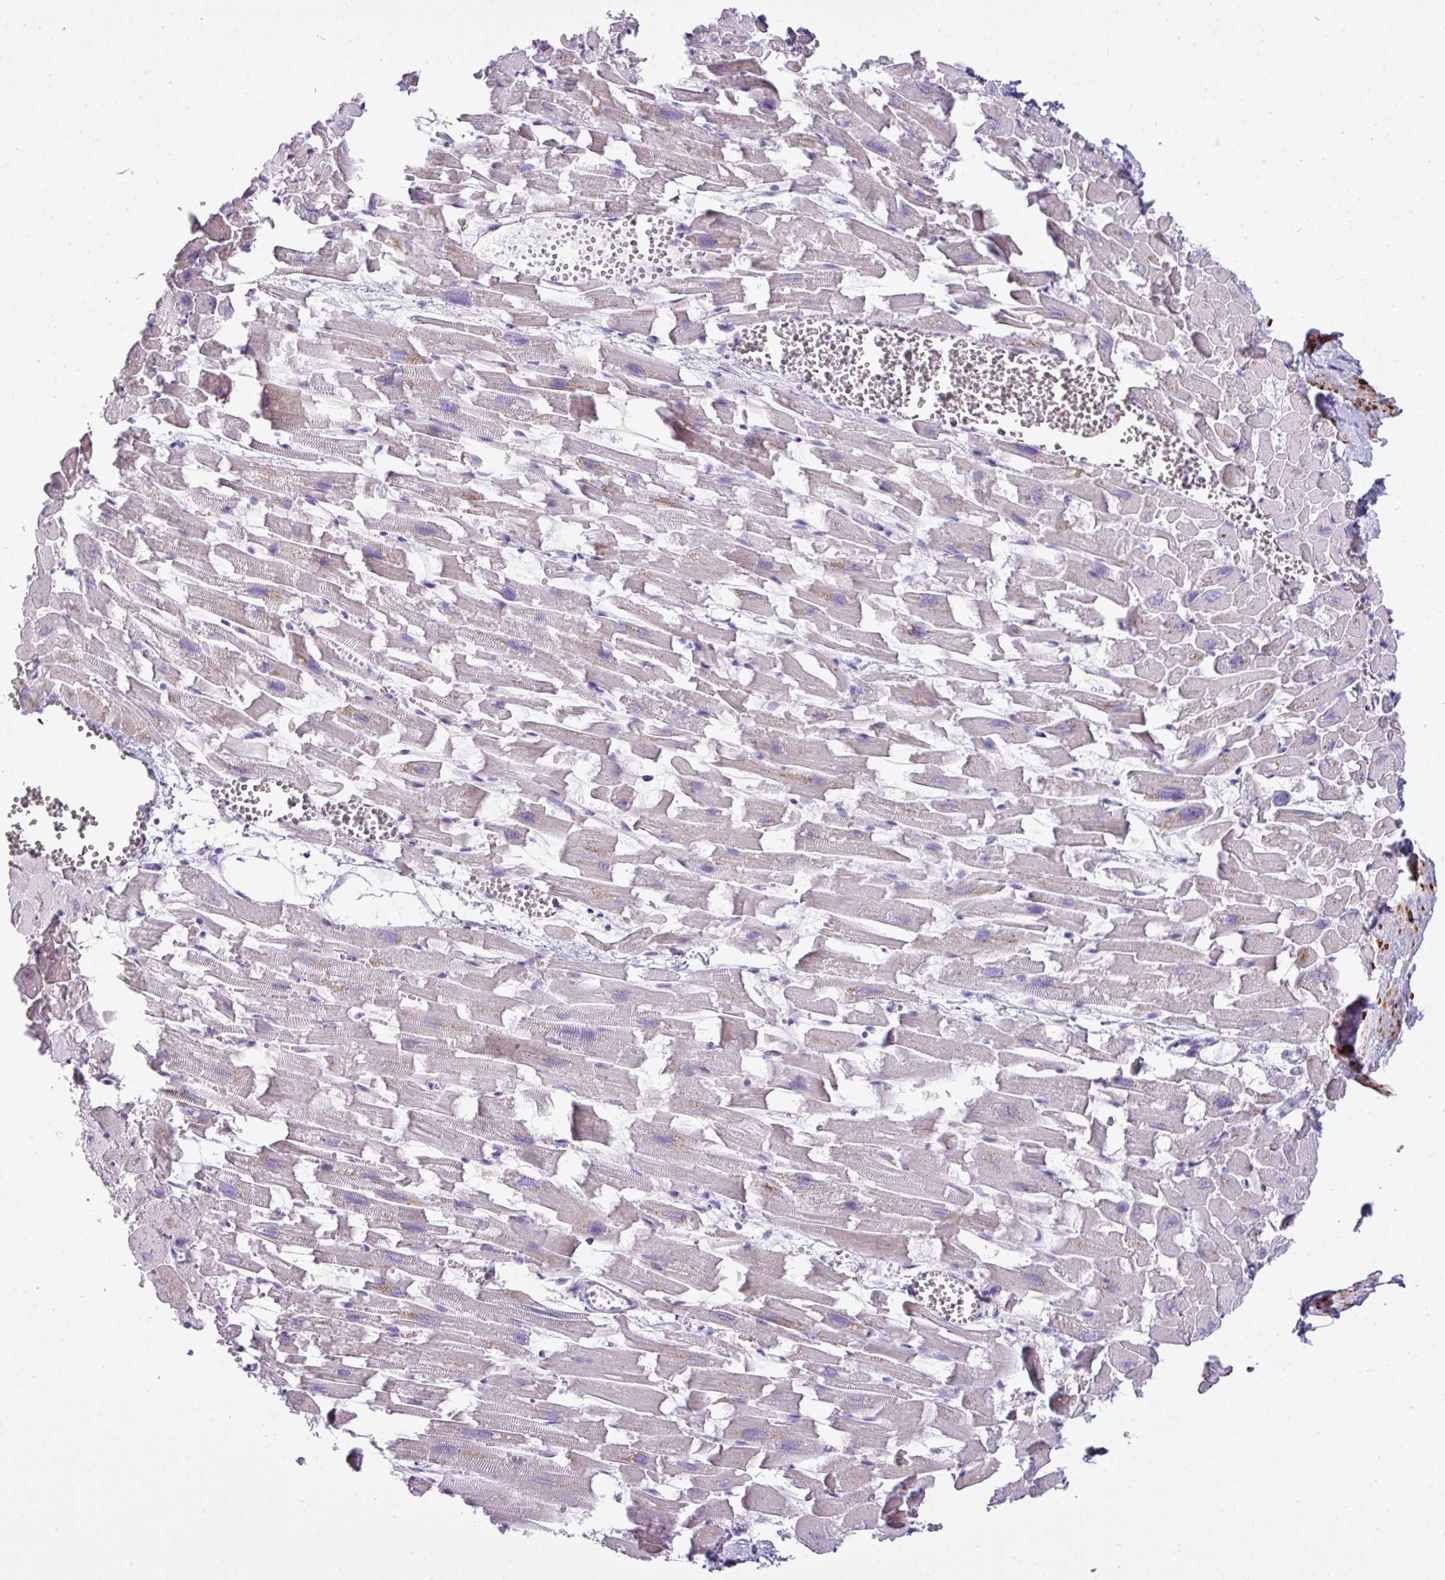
{"staining": {"intensity": "moderate", "quantity": "25%-75%", "location": "cytoplasmic/membranous"}, "tissue": "heart muscle", "cell_type": "Cardiomyocytes", "image_type": "normal", "snomed": [{"axis": "morphology", "description": "Normal tissue, NOS"}, {"axis": "topography", "description": "Heart"}], "caption": "Immunohistochemistry (IHC) of unremarkable human heart muscle reveals medium levels of moderate cytoplasmic/membranous expression in approximately 25%-75% of cardiomyocytes. (Brightfield microscopy of DAB IHC at high magnification).", "gene": "ABCC5", "patient": {"sex": "female", "age": 64}}